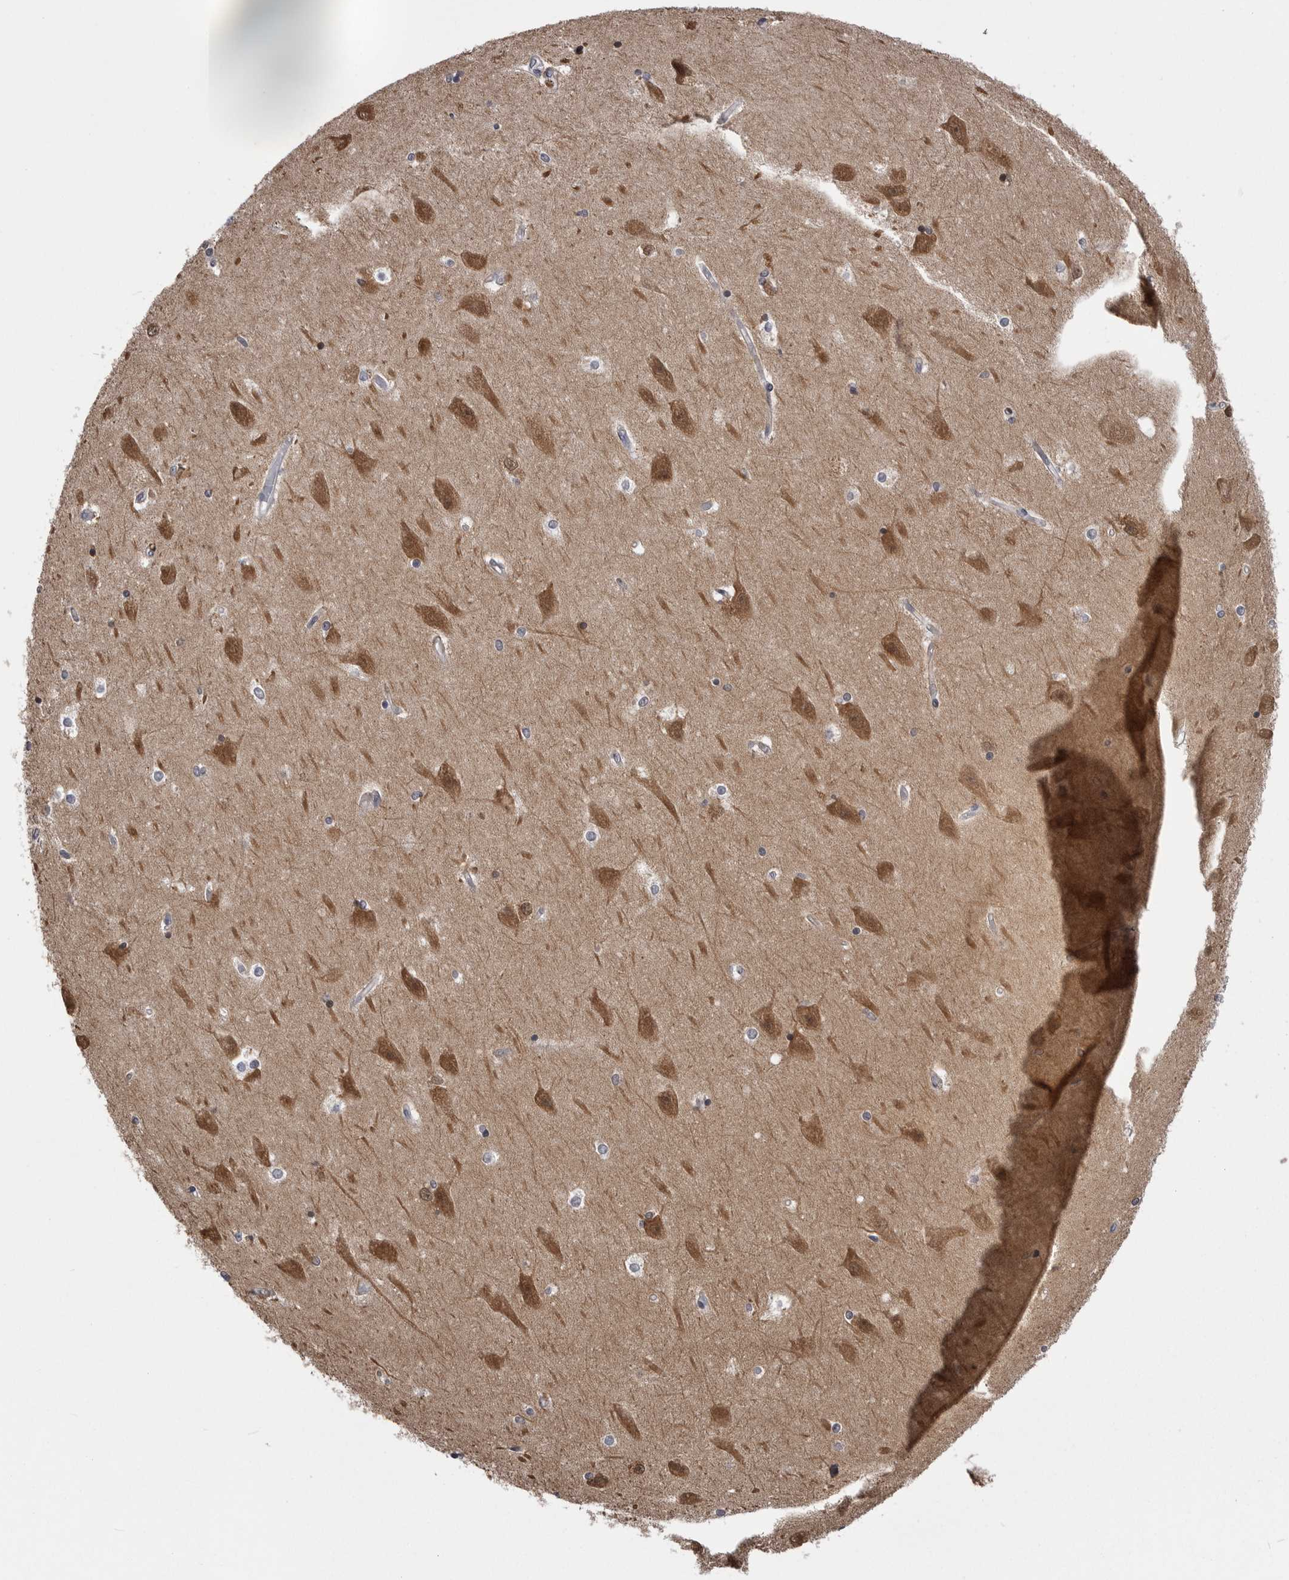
{"staining": {"intensity": "weak", "quantity": "<25%", "location": "nuclear"}, "tissue": "hippocampus", "cell_type": "Glial cells", "image_type": "normal", "snomed": [{"axis": "morphology", "description": "Normal tissue, NOS"}, {"axis": "topography", "description": "Hippocampus"}], "caption": "Immunohistochemical staining of normal hippocampus shows no significant expression in glial cells.", "gene": "DLG2", "patient": {"sex": "male", "age": 45}}